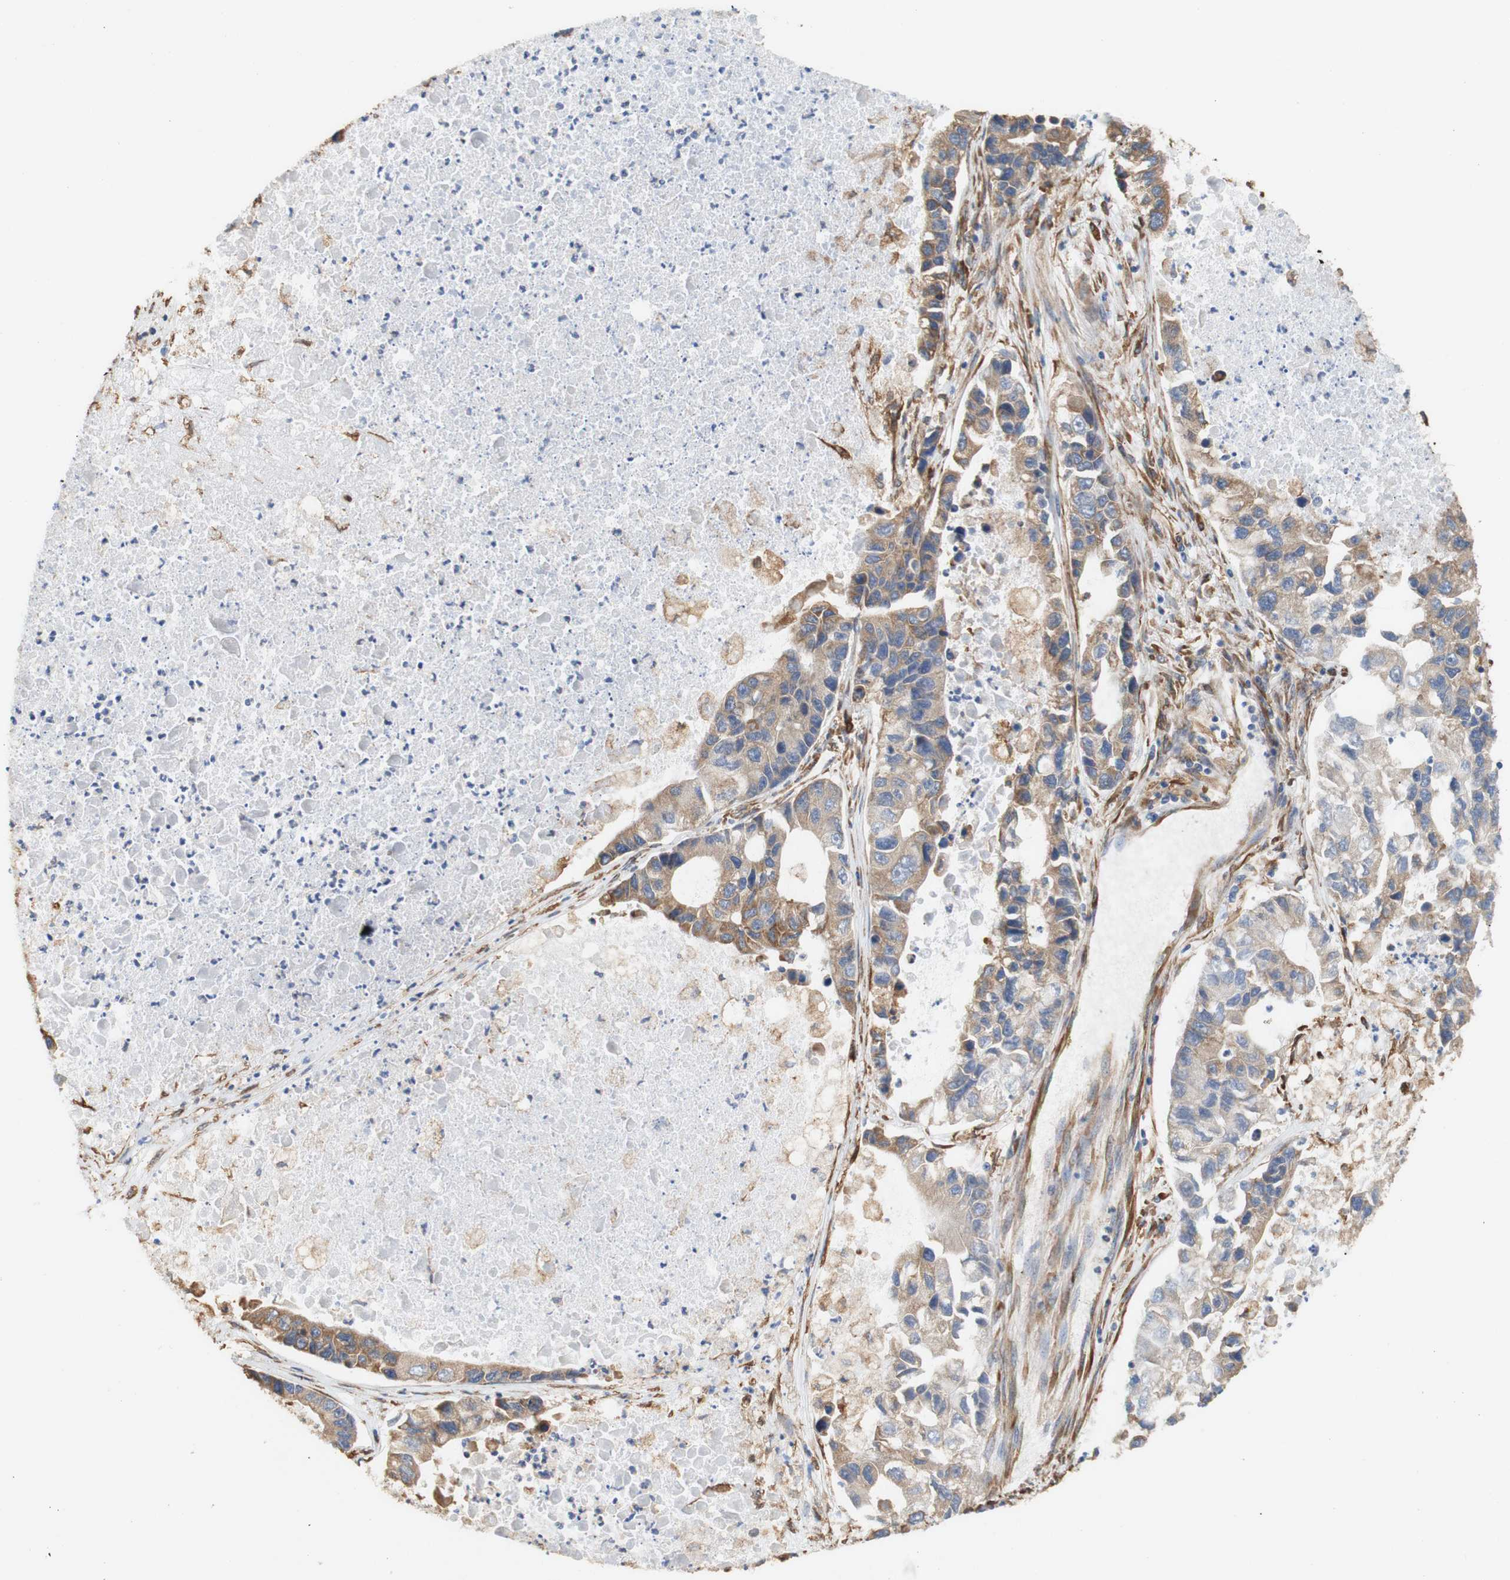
{"staining": {"intensity": "moderate", "quantity": ">75%", "location": "cytoplasmic/membranous"}, "tissue": "lung cancer", "cell_type": "Tumor cells", "image_type": "cancer", "snomed": [{"axis": "morphology", "description": "Adenocarcinoma, NOS"}, {"axis": "topography", "description": "Lung"}], "caption": "An immunohistochemistry photomicrograph of neoplastic tissue is shown. Protein staining in brown highlights moderate cytoplasmic/membranous positivity in lung adenocarcinoma within tumor cells.", "gene": "EIF2AK4", "patient": {"sex": "female", "age": 51}}